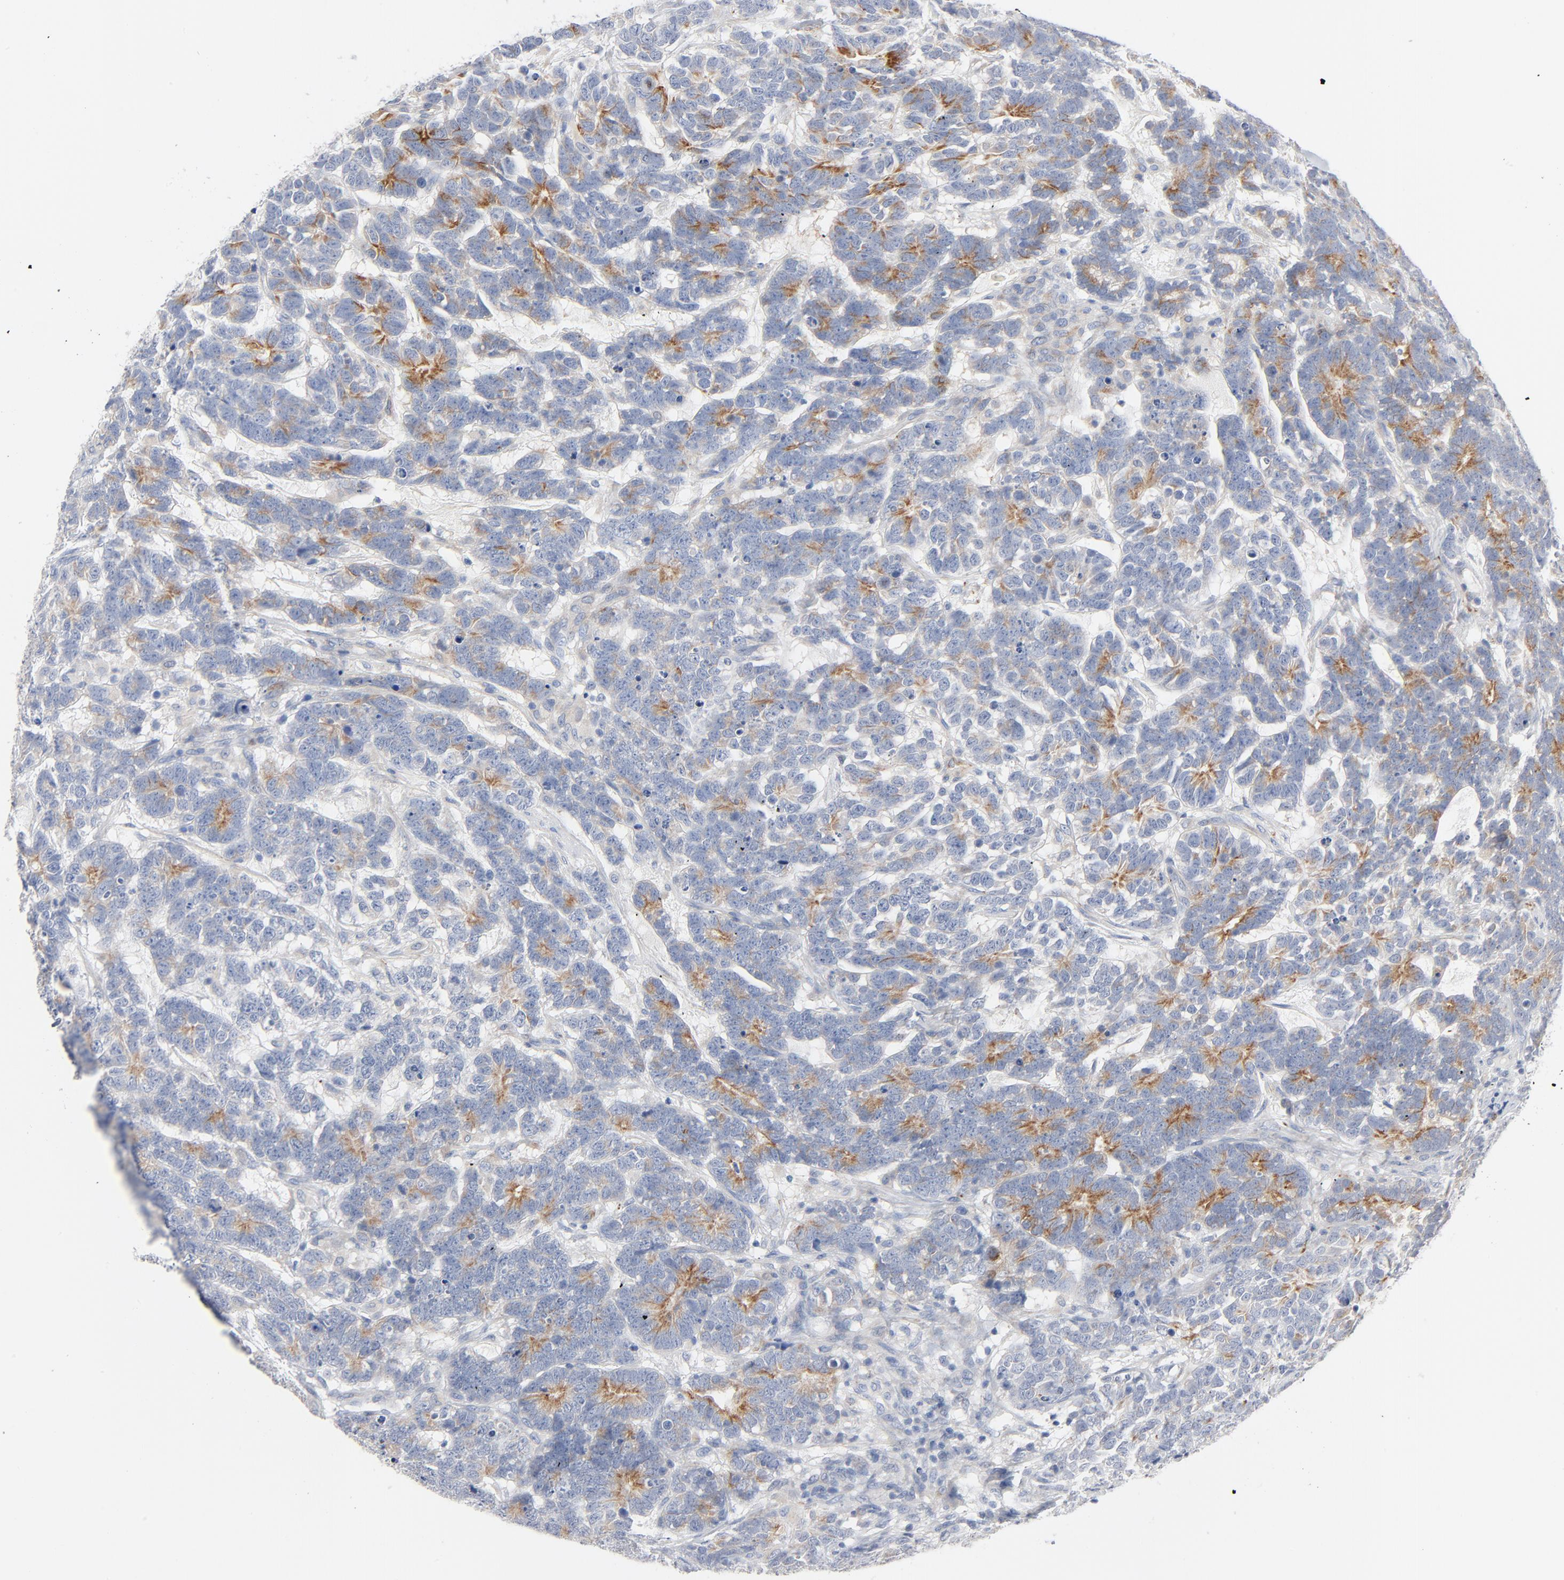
{"staining": {"intensity": "moderate", "quantity": "25%-75%", "location": "cytoplasmic/membranous"}, "tissue": "testis cancer", "cell_type": "Tumor cells", "image_type": "cancer", "snomed": [{"axis": "morphology", "description": "Carcinoma, Embryonal, NOS"}, {"axis": "topography", "description": "Testis"}], "caption": "Human embryonal carcinoma (testis) stained with a protein marker demonstrates moderate staining in tumor cells.", "gene": "IFT43", "patient": {"sex": "male", "age": 26}}